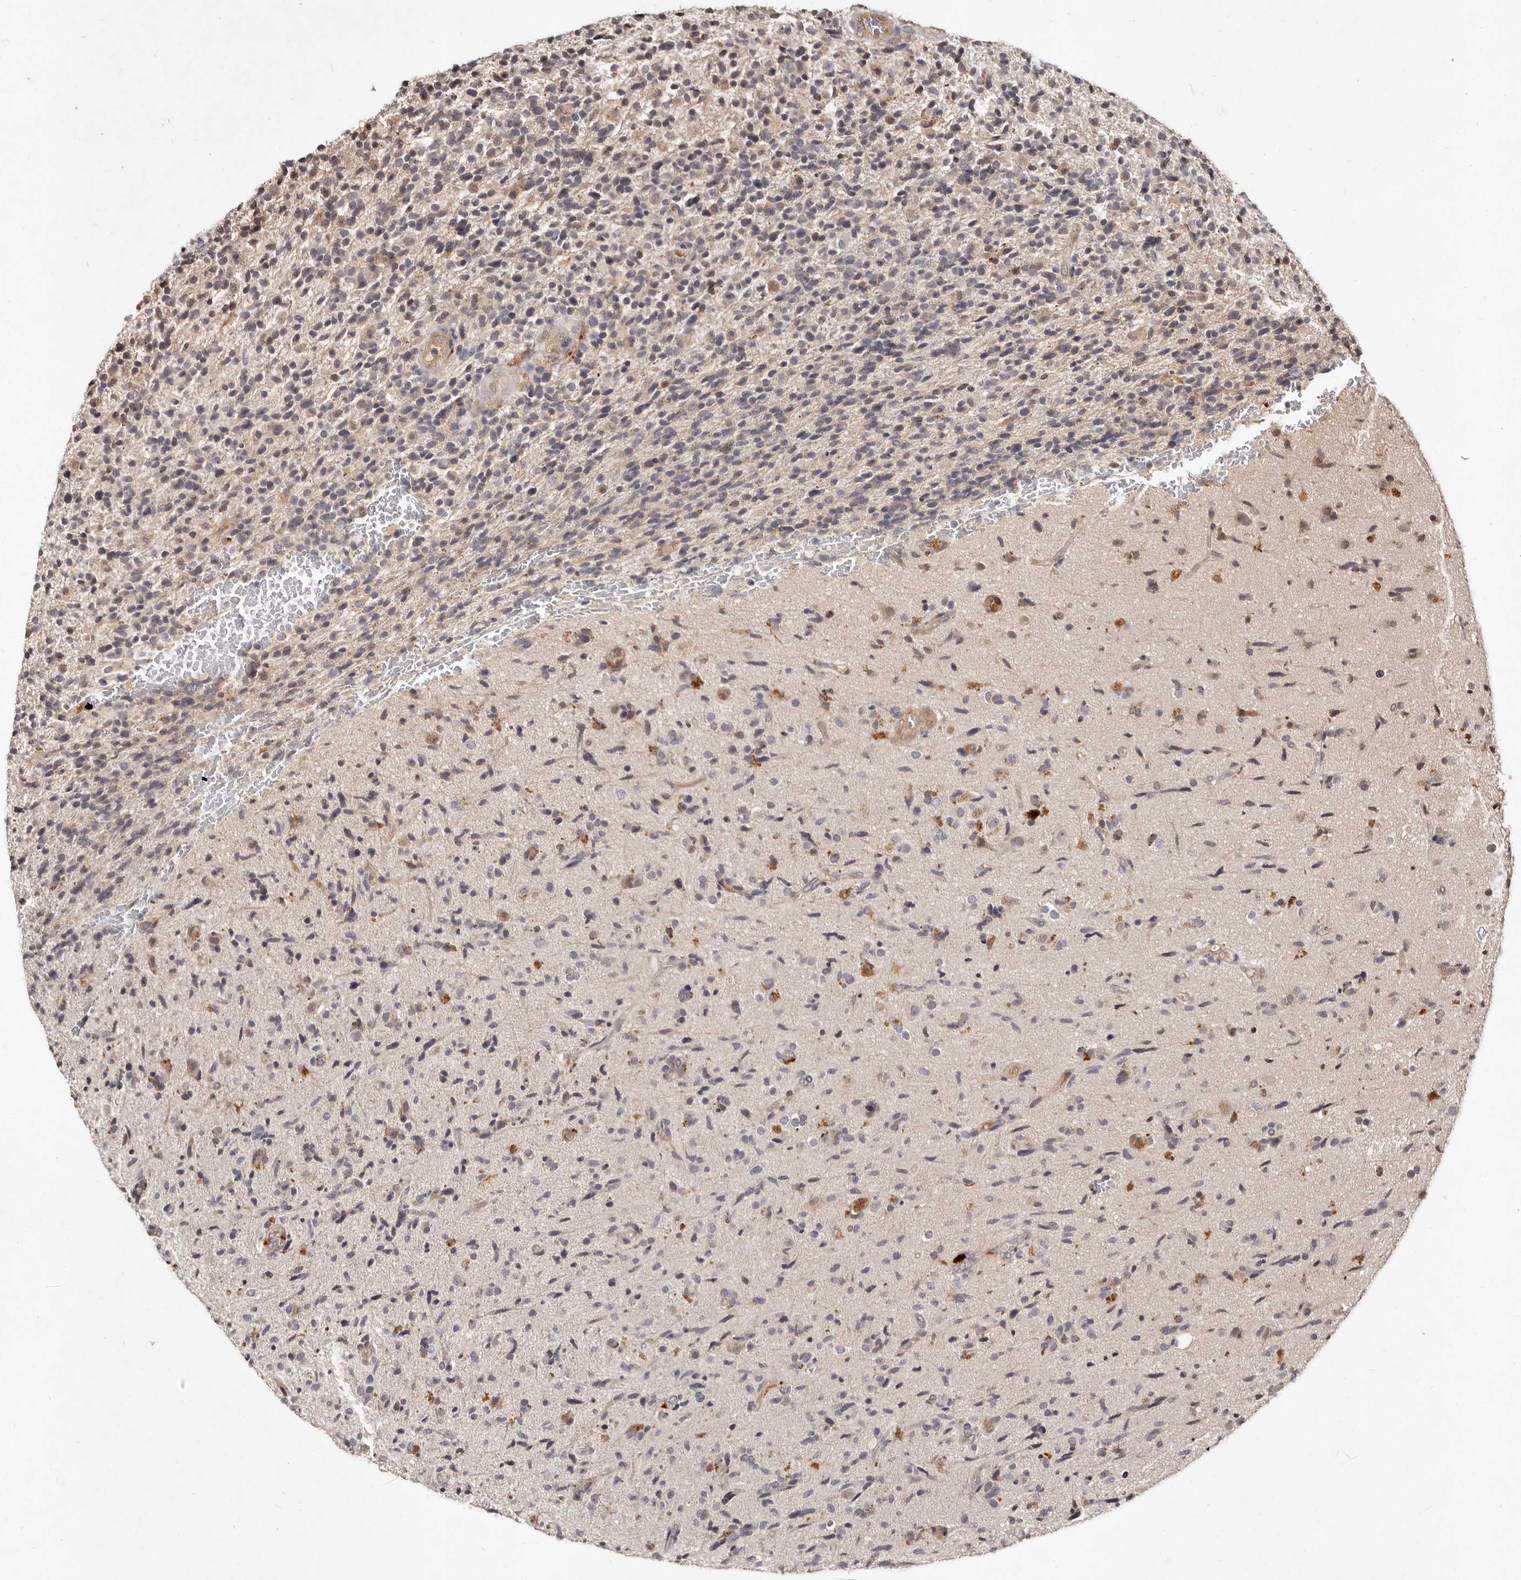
{"staining": {"intensity": "weak", "quantity": "<25%", "location": "cytoplasmic/membranous"}, "tissue": "glioma", "cell_type": "Tumor cells", "image_type": "cancer", "snomed": [{"axis": "morphology", "description": "Glioma, malignant, High grade"}, {"axis": "topography", "description": "Brain"}], "caption": "High magnification brightfield microscopy of glioma stained with DAB (3,3'-diaminobenzidine) (brown) and counterstained with hematoxylin (blue): tumor cells show no significant positivity. The staining was performed using DAB to visualize the protein expression in brown, while the nuclei were stained in blue with hematoxylin (Magnification: 20x).", "gene": "LCORL", "patient": {"sex": "male", "age": 72}}